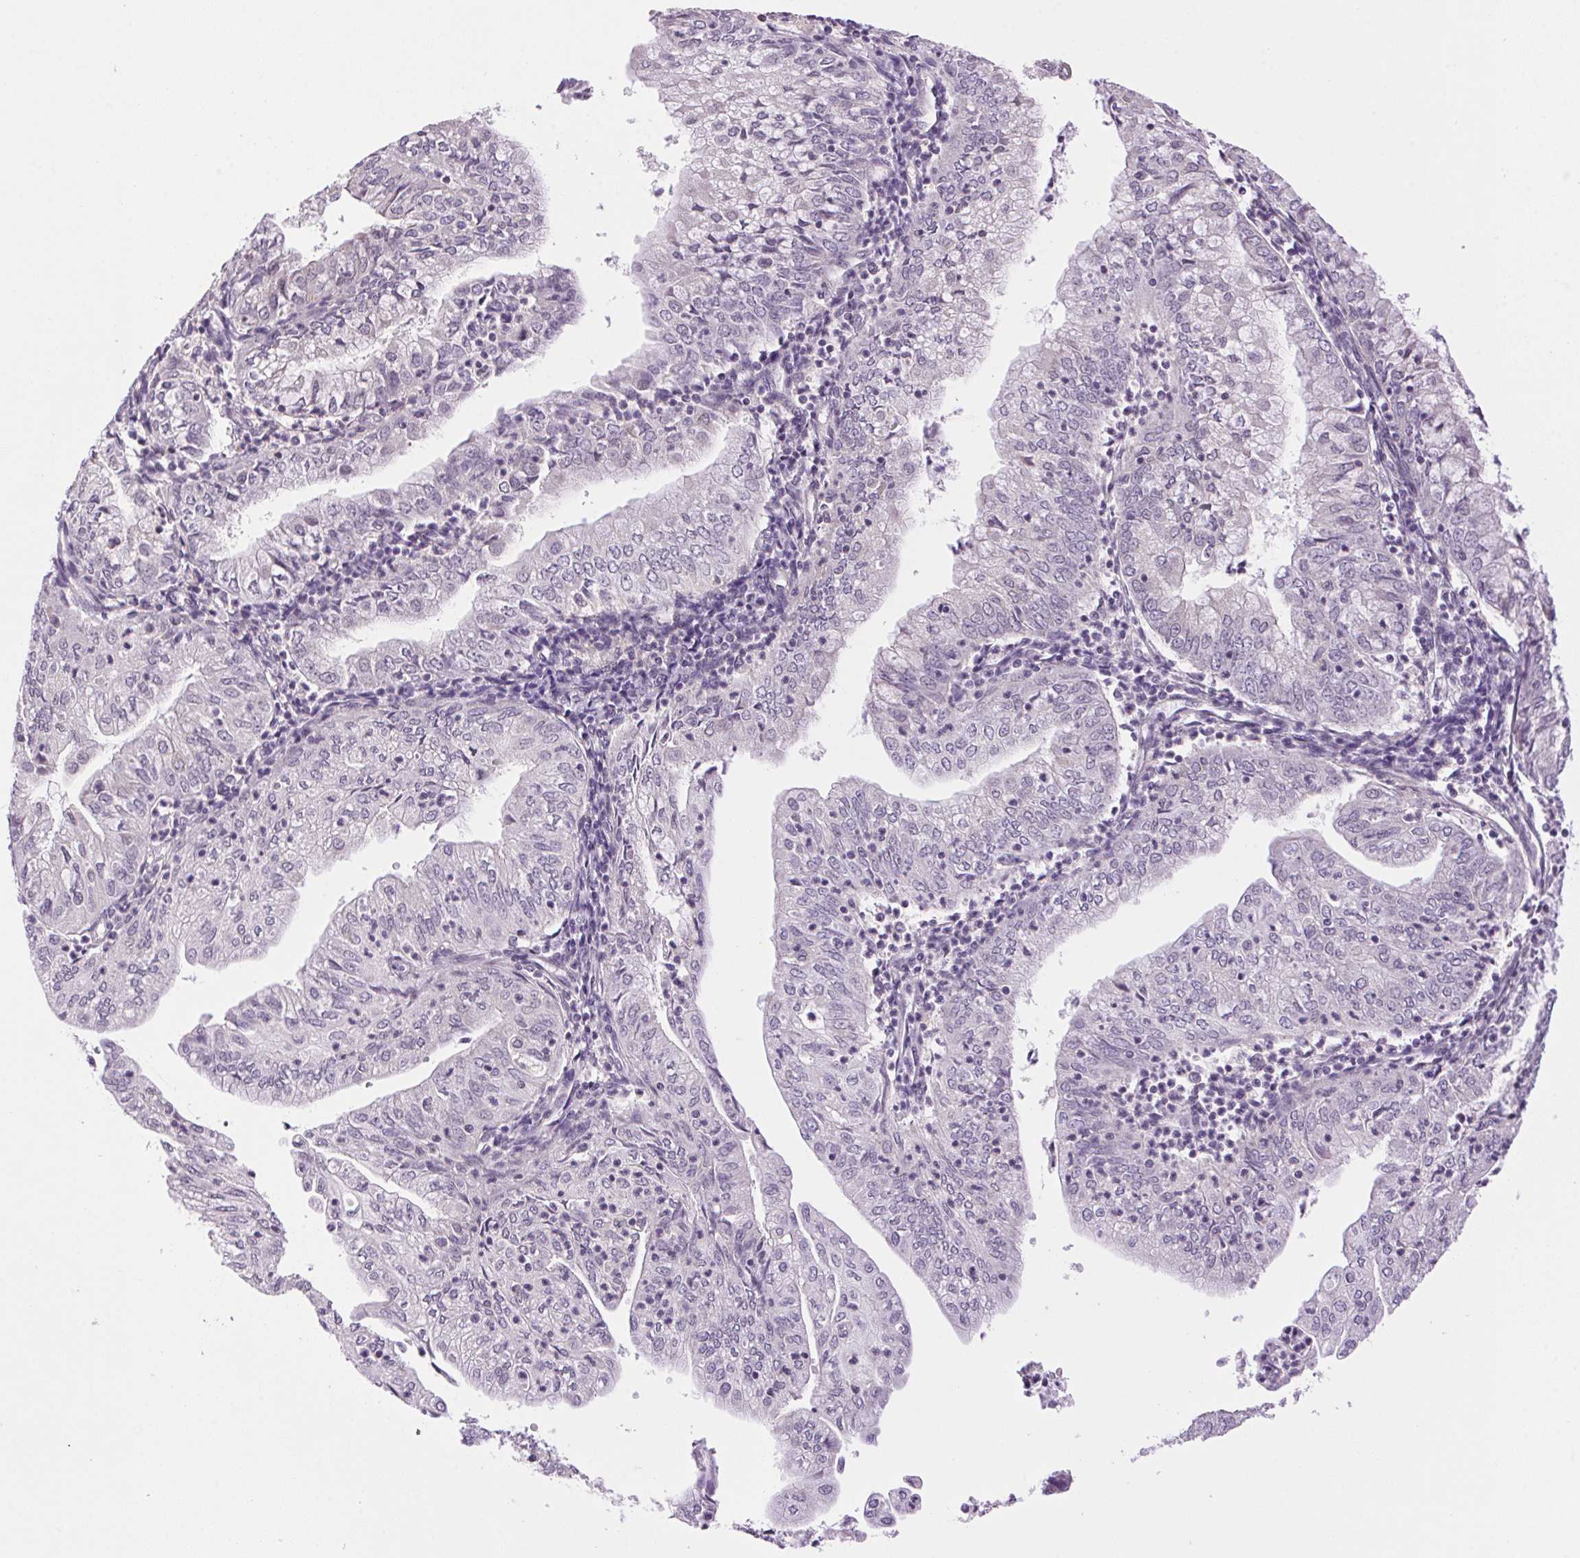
{"staining": {"intensity": "negative", "quantity": "none", "location": "none"}, "tissue": "endometrial cancer", "cell_type": "Tumor cells", "image_type": "cancer", "snomed": [{"axis": "morphology", "description": "Adenocarcinoma, NOS"}, {"axis": "topography", "description": "Endometrium"}], "caption": "The photomicrograph shows no staining of tumor cells in endometrial cancer (adenocarcinoma). The staining is performed using DAB (3,3'-diaminobenzidine) brown chromogen with nuclei counter-stained in using hematoxylin.", "gene": "SMIM13", "patient": {"sex": "female", "age": 55}}